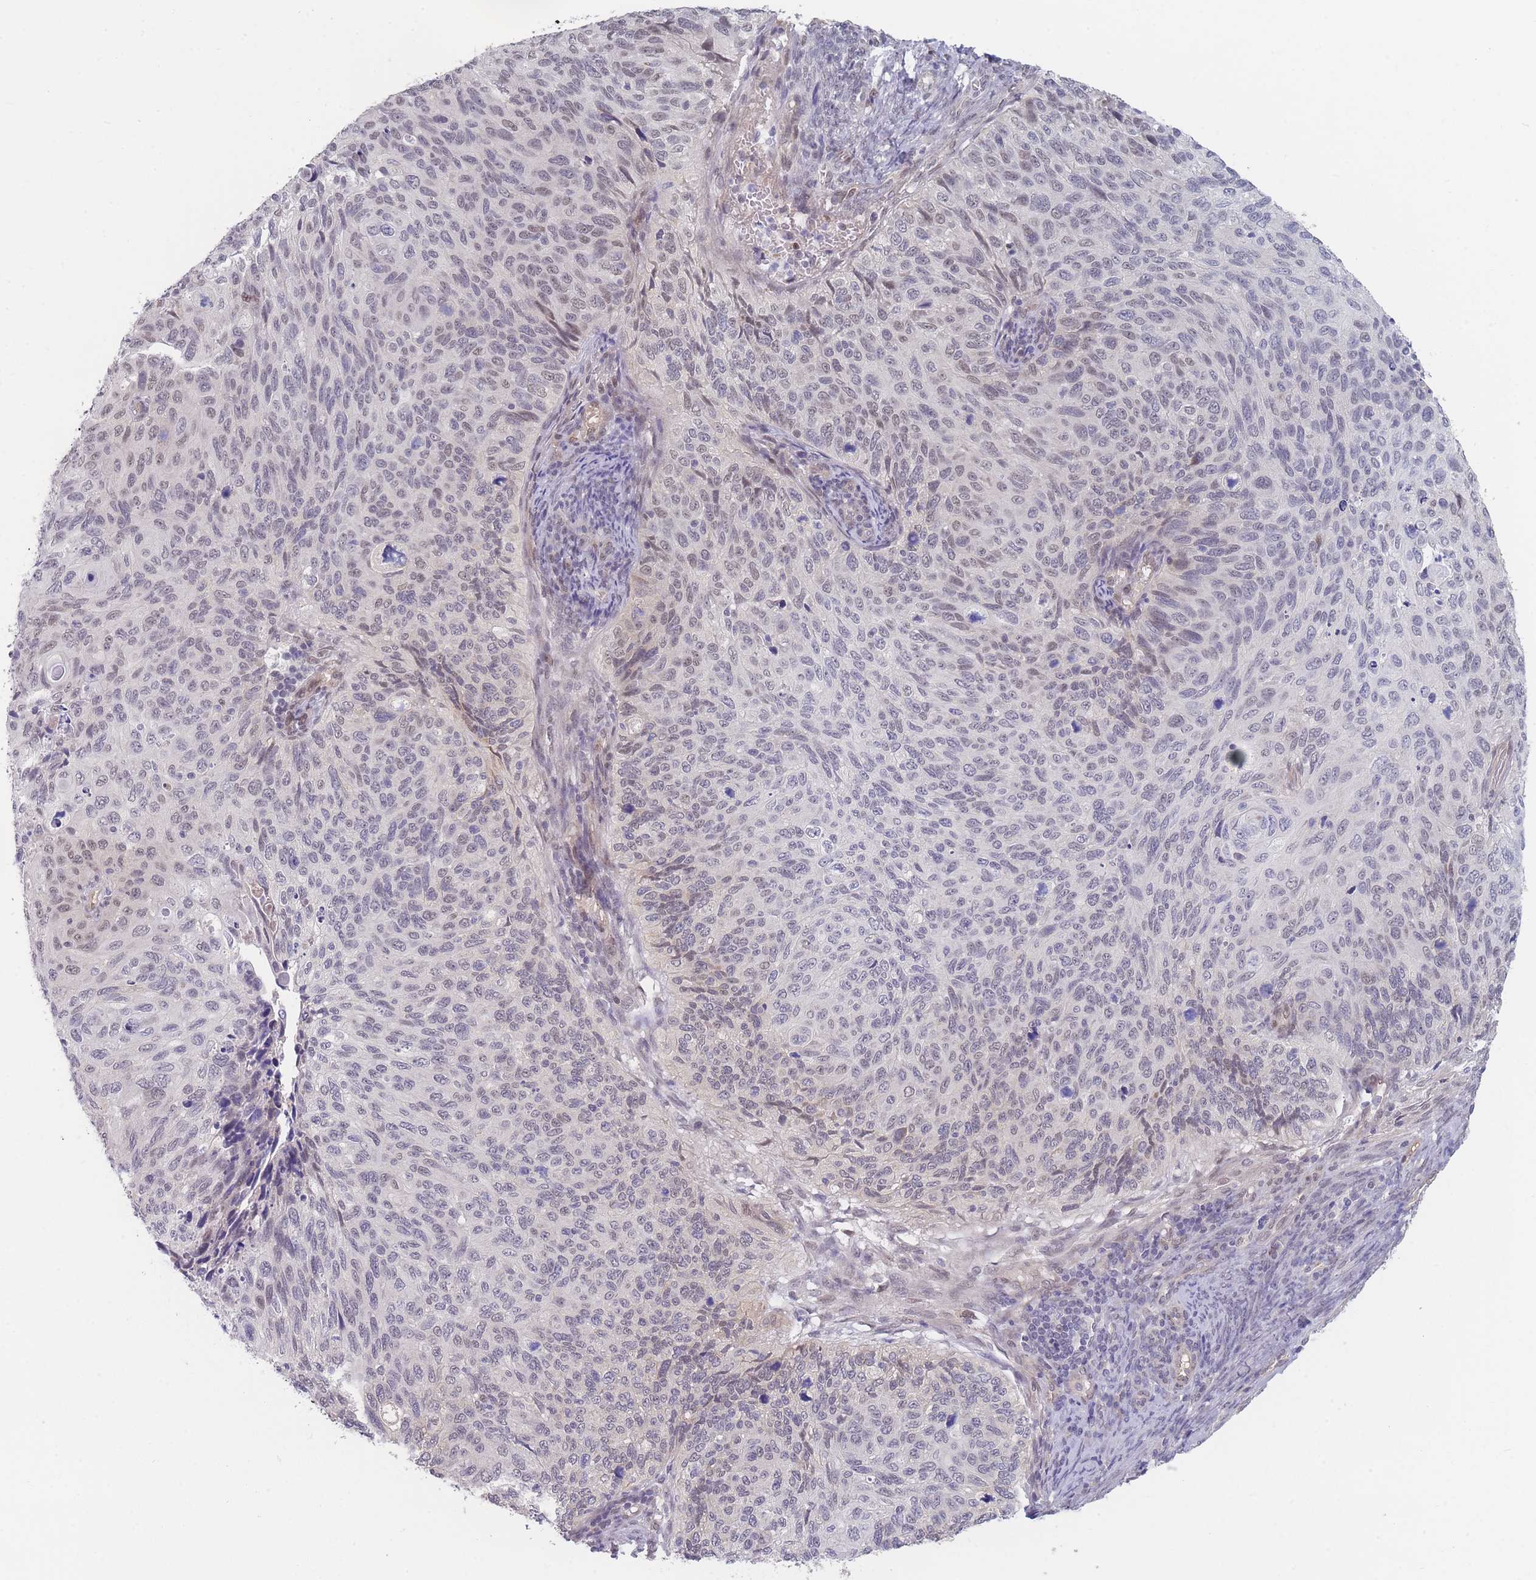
{"staining": {"intensity": "negative", "quantity": "none", "location": "none"}, "tissue": "cervical cancer", "cell_type": "Tumor cells", "image_type": "cancer", "snomed": [{"axis": "morphology", "description": "Squamous cell carcinoma, NOS"}, {"axis": "topography", "description": "Cervix"}], "caption": "Immunohistochemistry (IHC) micrograph of neoplastic tissue: cervical cancer (squamous cell carcinoma) stained with DAB reveals no significant protein positivity in tumor cells. (DAB immunohistochemistry (IHC), high magnification).", "gene": "ANKRD10", "patient": {"sex": "female", "age": 70}}